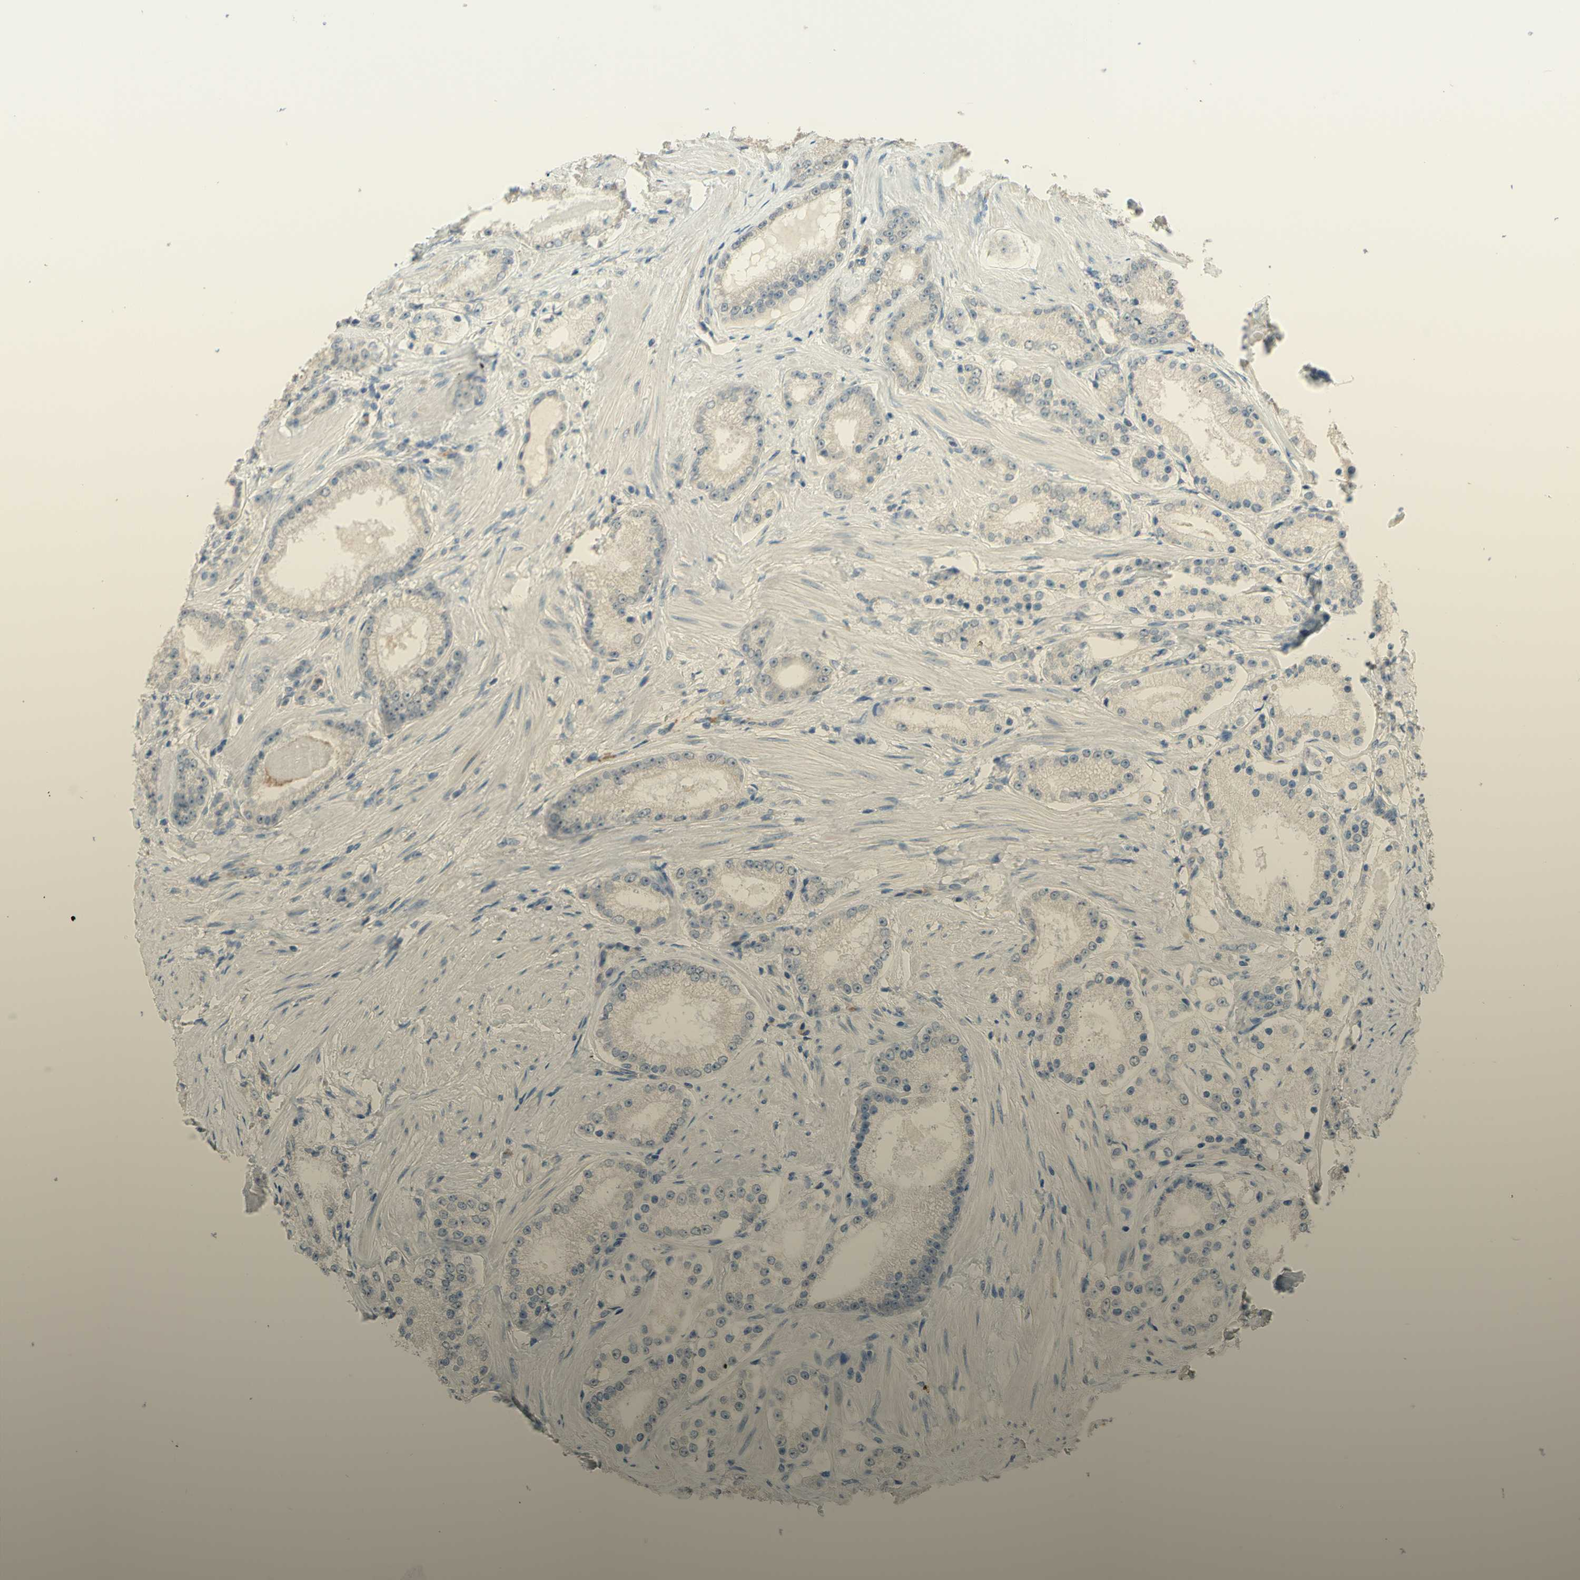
{"staining": {"intensity": "negative", "quantity": "none", "location": "none"}, "tissue": "prostate cancer", "cell_type": "Tumor cells", "image_type": "cancer", "snomed": [{"axis": "morphology", "description": "Adenocarcinoma, Low grade"}, {"axis": "topography", "description": "Prostate"}], "caption": "Immunohistochemical staining of human prostate cancer (adenocarcinoma (low-grade)) exhibits no significant expression in tumor cells. (DAB (3,3'-diaminobenzidine) IHC with hematoxylin counter stain).", "gene": "SMIM19", "patient": {"sex": "male", "age": 63}}